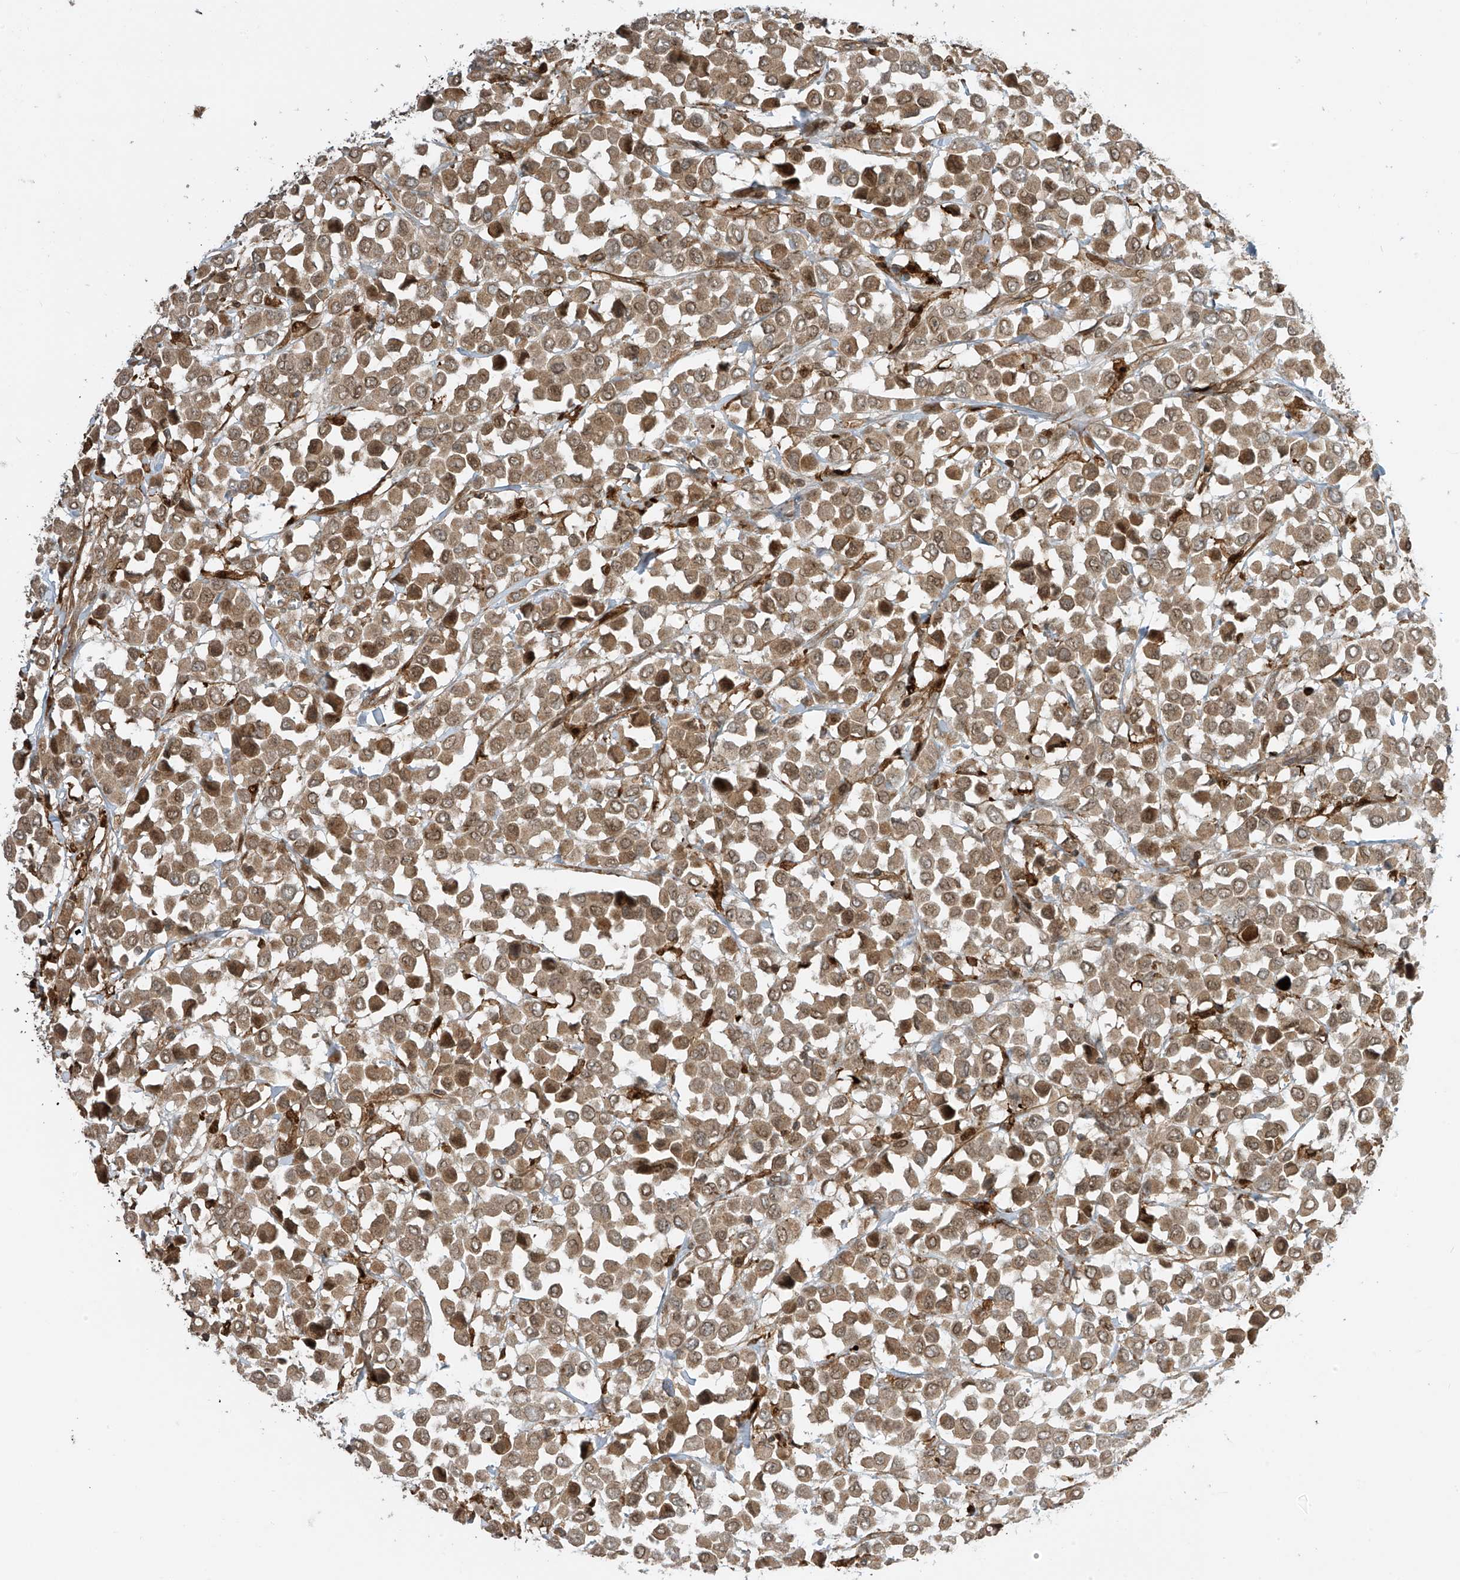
{"staining": {"intensity": "moderate", "quantity": ">75%", "location": "cytoplasmic/membranous"}, "tissue": "breast cancer", "cell_type": "Tumor cells", "image_type": "cancer", "snomed": [{"axis": "morphology", "description": "Duct carcinoma"}, {"axis": "topography", "description": "Breast"}], "caption": "IHC staining of breast cancer, which reveals medium levels of moderate cytoplasmic/membranous expression in about >75% of tumor cells indicating moderate cytoplasmic/membranous protein expression. The staining was performed using DAB (brown) for protein detection and nuclei were counterstained in hematoxylin (blue).", "gene": "ATAD2B", "patient": {"sex": "female", "age": 61}}